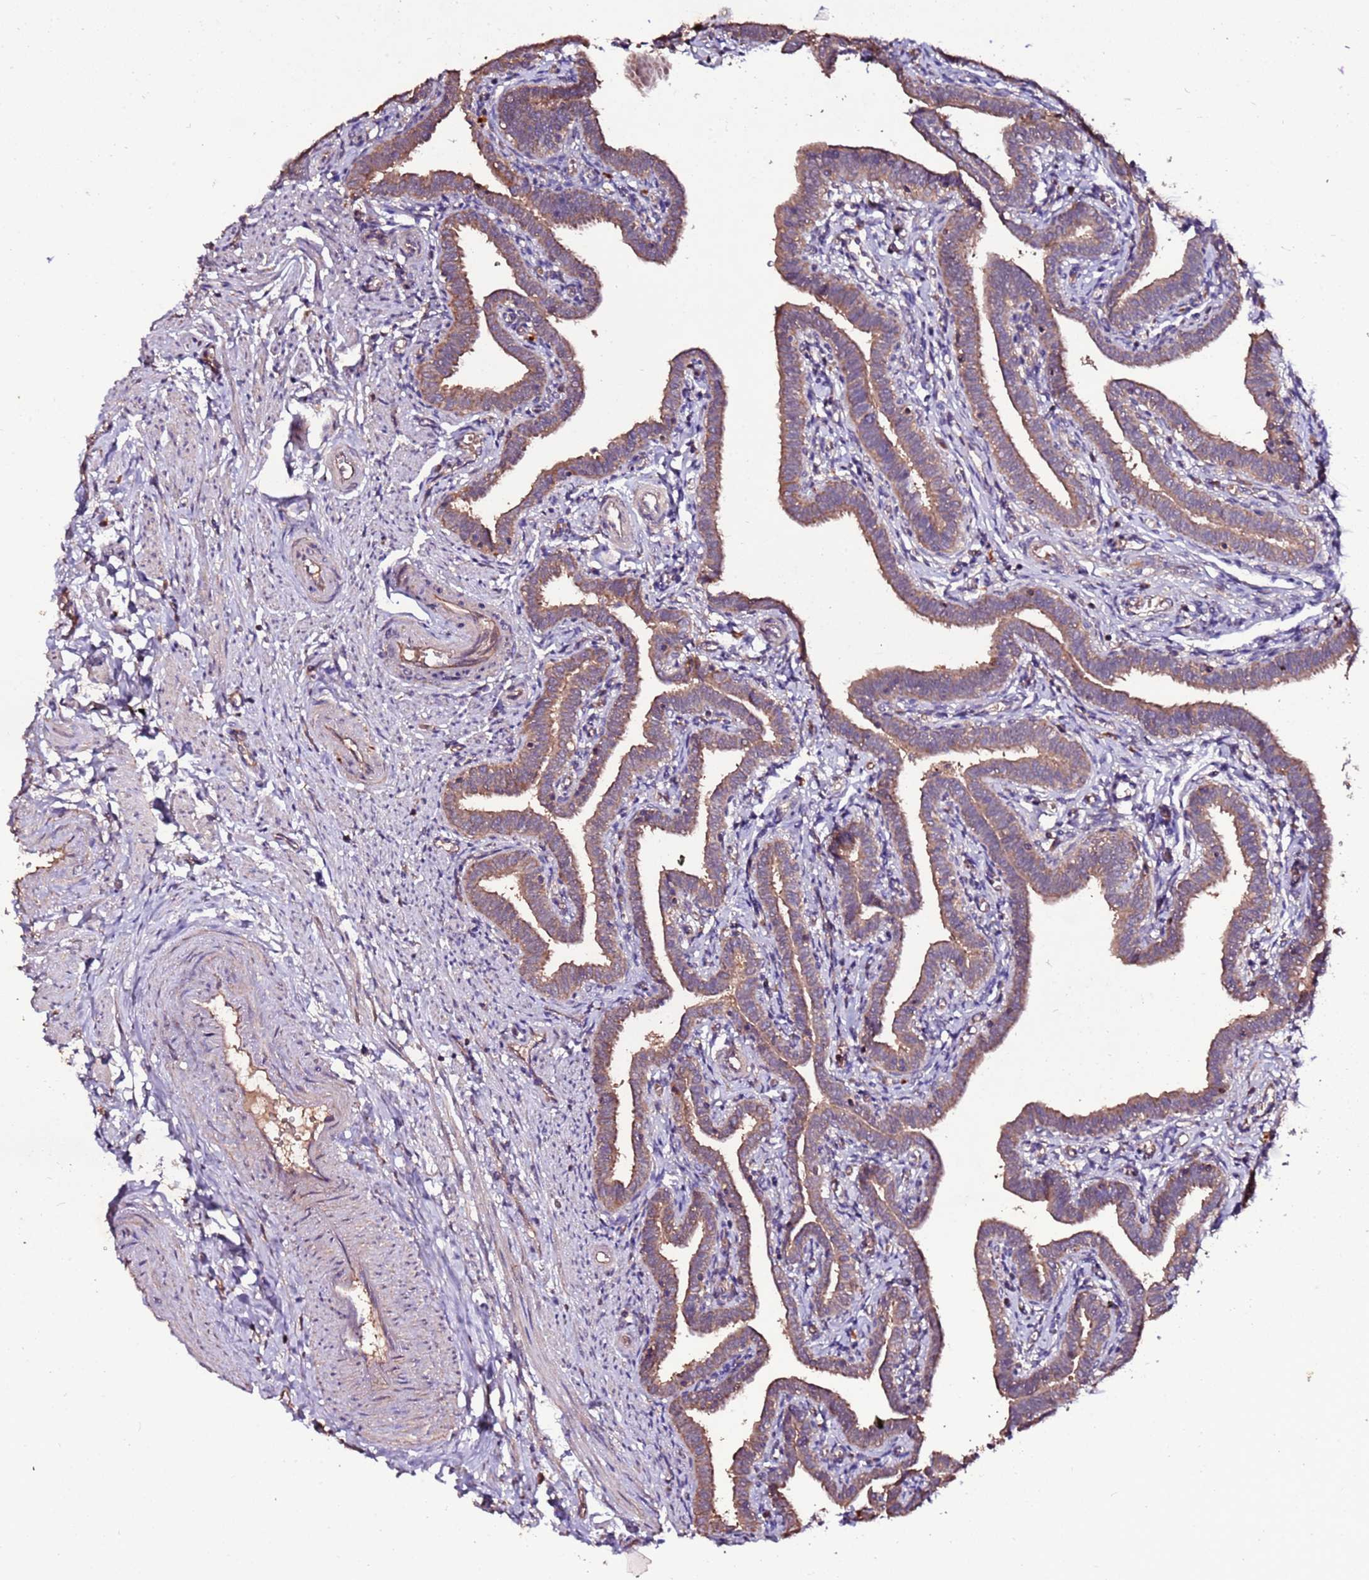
{"staining": {"intensity": "moderate", "quantity": ">75%", "location": "cytoplasmic/membranous"}, "tissue": "fallopian tube", "cell_type": "Glandular cells", "image_type": "normal", "snomed": [{"axis": "morphology", "description": "Normal tissue, NOS"}, {"axis": "topography", "description": "Fallopian tube"}], "caption": "DAB (3,3'-diaminobenzidine) immunohistochemical staining of normal fallopian tube displays moderate cytoplasmic/membranous protein positivity in about >75% of glandular cells. The protein of interest is shown in brown color, while the nuclei are stained blue.", "gene": "RPS15A", "patient": {"sex": "female", "age": 36}}